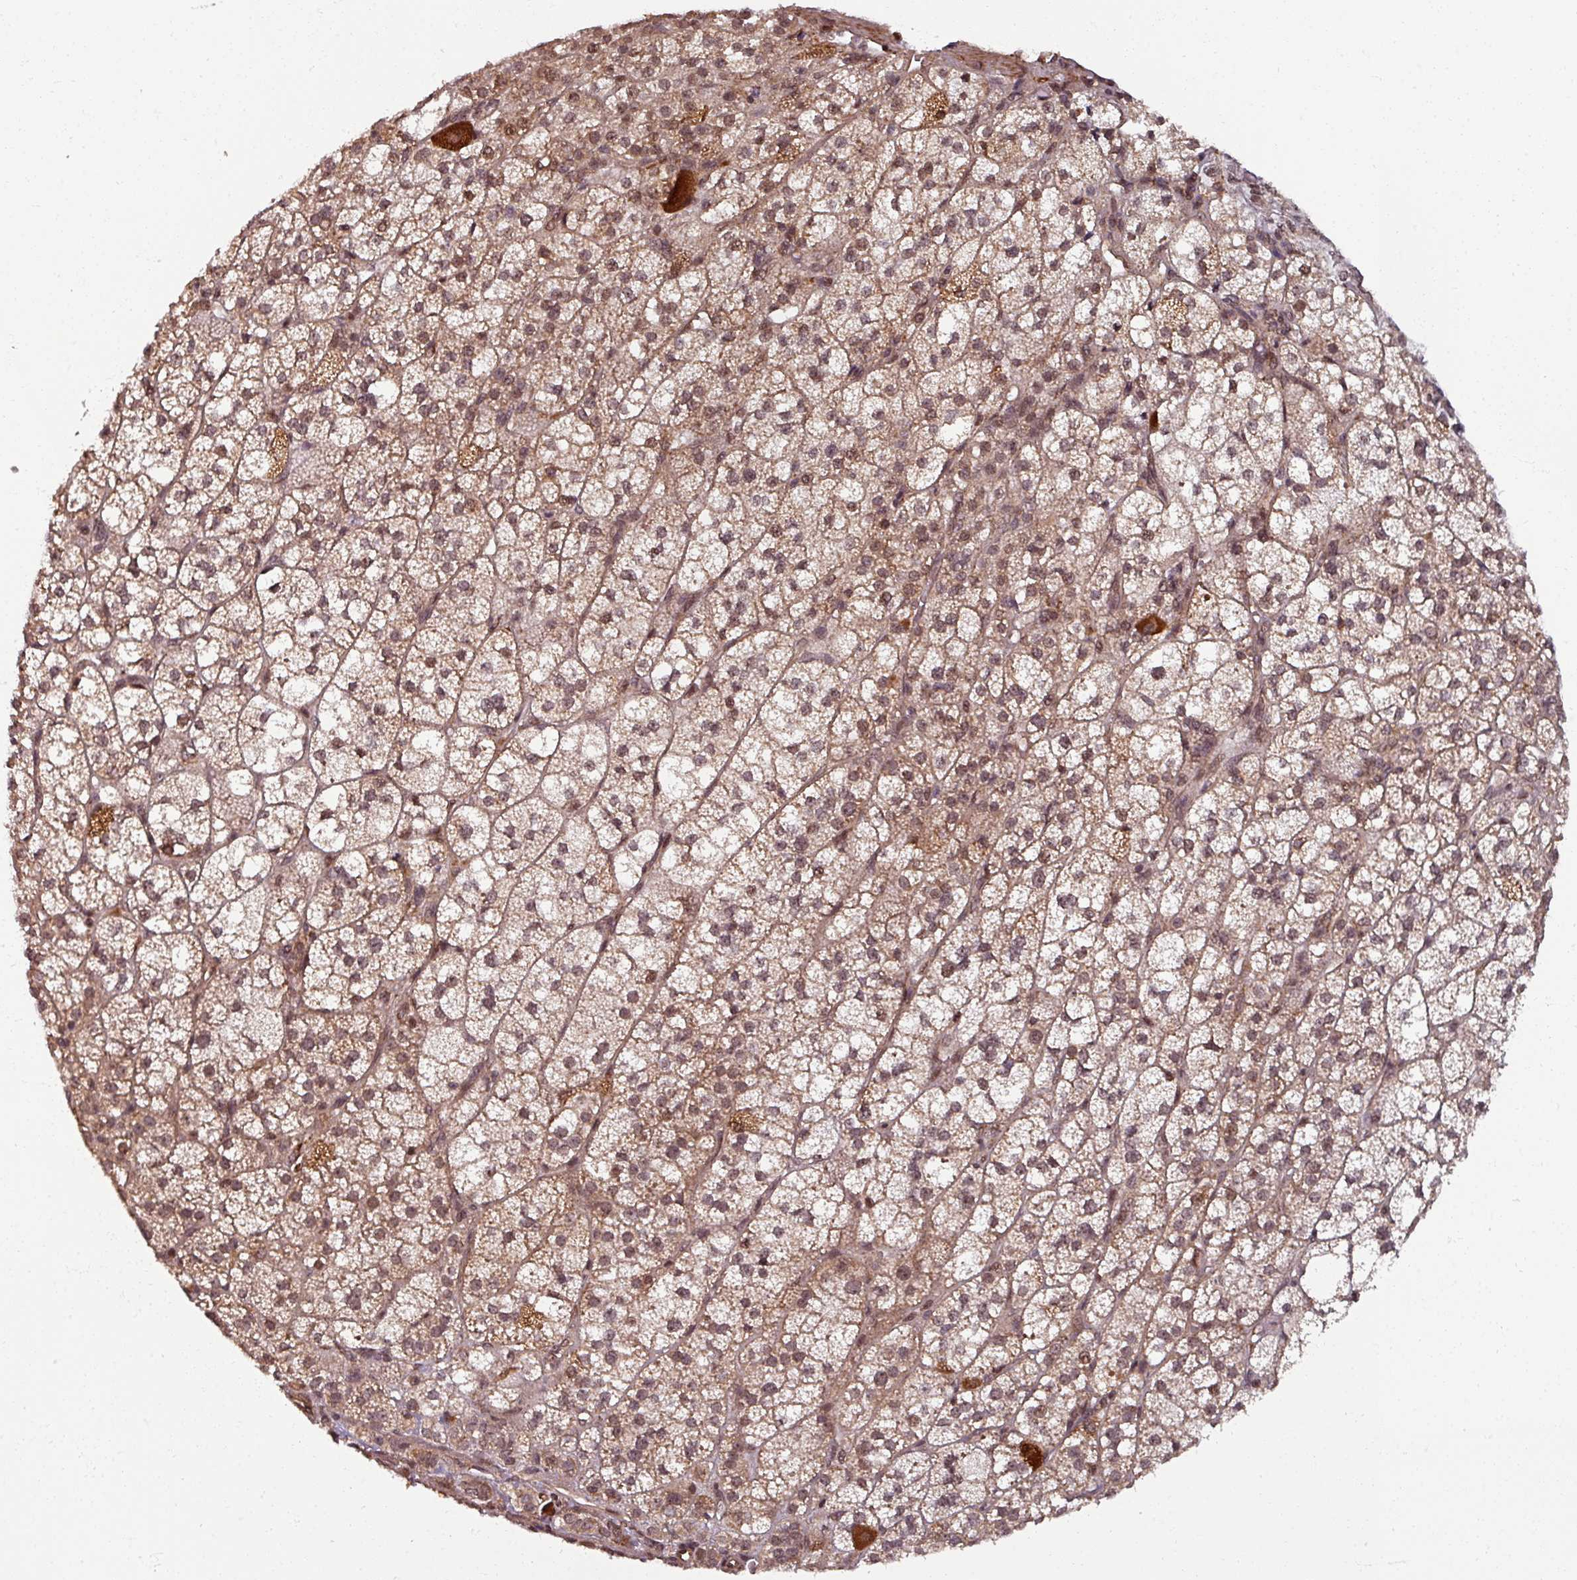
{"staining": {"intensity": "moderate", "quantity": ">75%", "location": "cytoplasmic/membranous,nuclear"}, "tissue": "adrenal gland", "cell_type": "Glandular cells", "image_type": "normal", "snomed": [{"axis": "morphology", "description": "Normal tissue, NOS"}, {"axis": "topography", "description": "Adrenal gland"}], "caption": "An immunohistochemistry (IHC) image of benign tissue is shown. Protein staining in brown shows moderate cytoplasmic/membranous,nuclear positivity in adrenal gland within glandular cells.", "gene": "SWI5", "patient": {"sex": "female", "age": 60}}